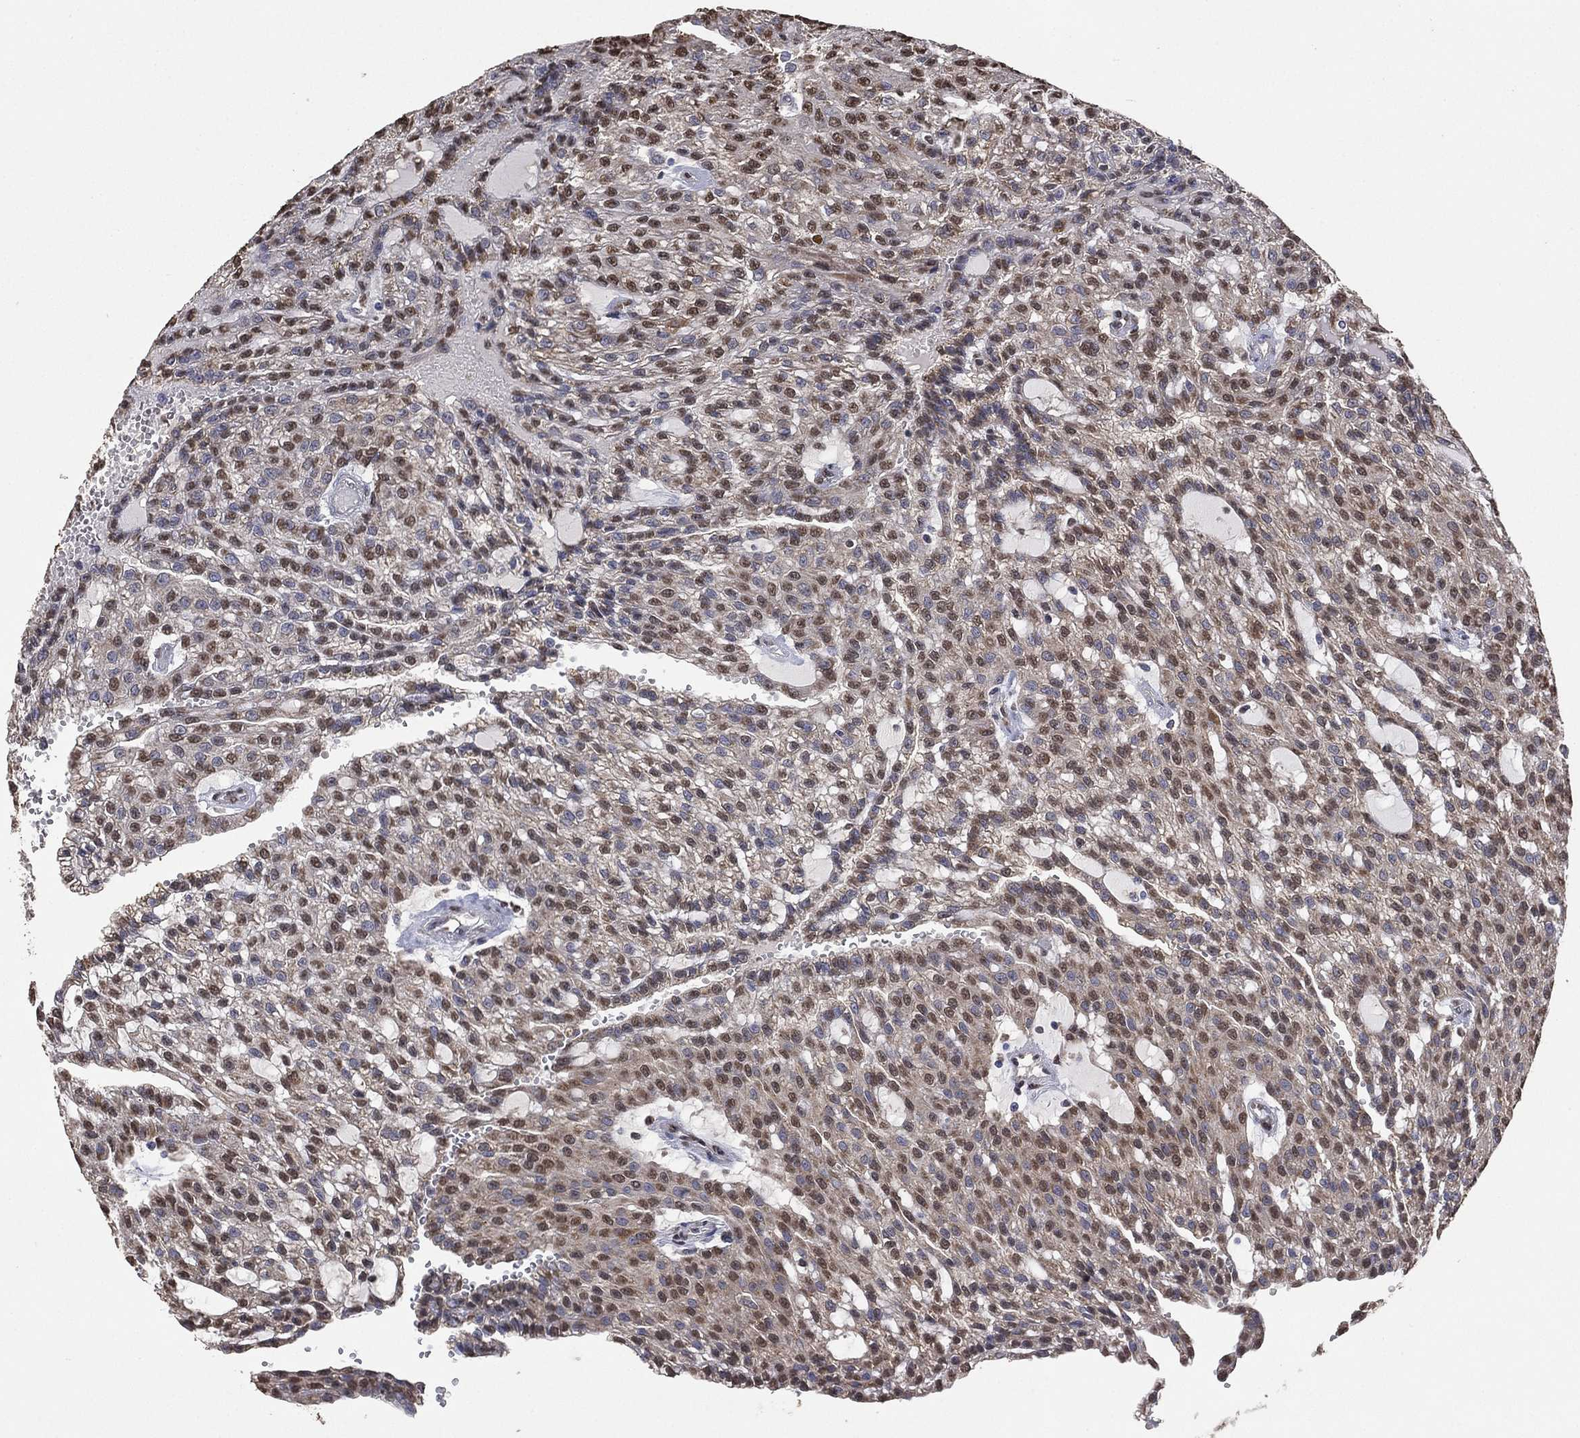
{"staining": {"intensity": "moderate", "quantity": "25%-75%", "location": "nuclear"}, "tissue": "renal cancer", "cell_type": "Tumor cells", "image_type": "cancer", "snomed": [{"axis": "morphology", "description": "Adenocarcinoma, NOS"}, {"axis": "topography", "description": "Kidney"}], "caption": "Renal adenocarcinoma tissue demonstrates moderate nuclear positivity in approximately 25%-75% of tumor cells (brown staining indicates protein expression, while blue staining denotes nuclei).", "gene": "ALDH7A1", "patient": {"sex": "male", "age": 63}}